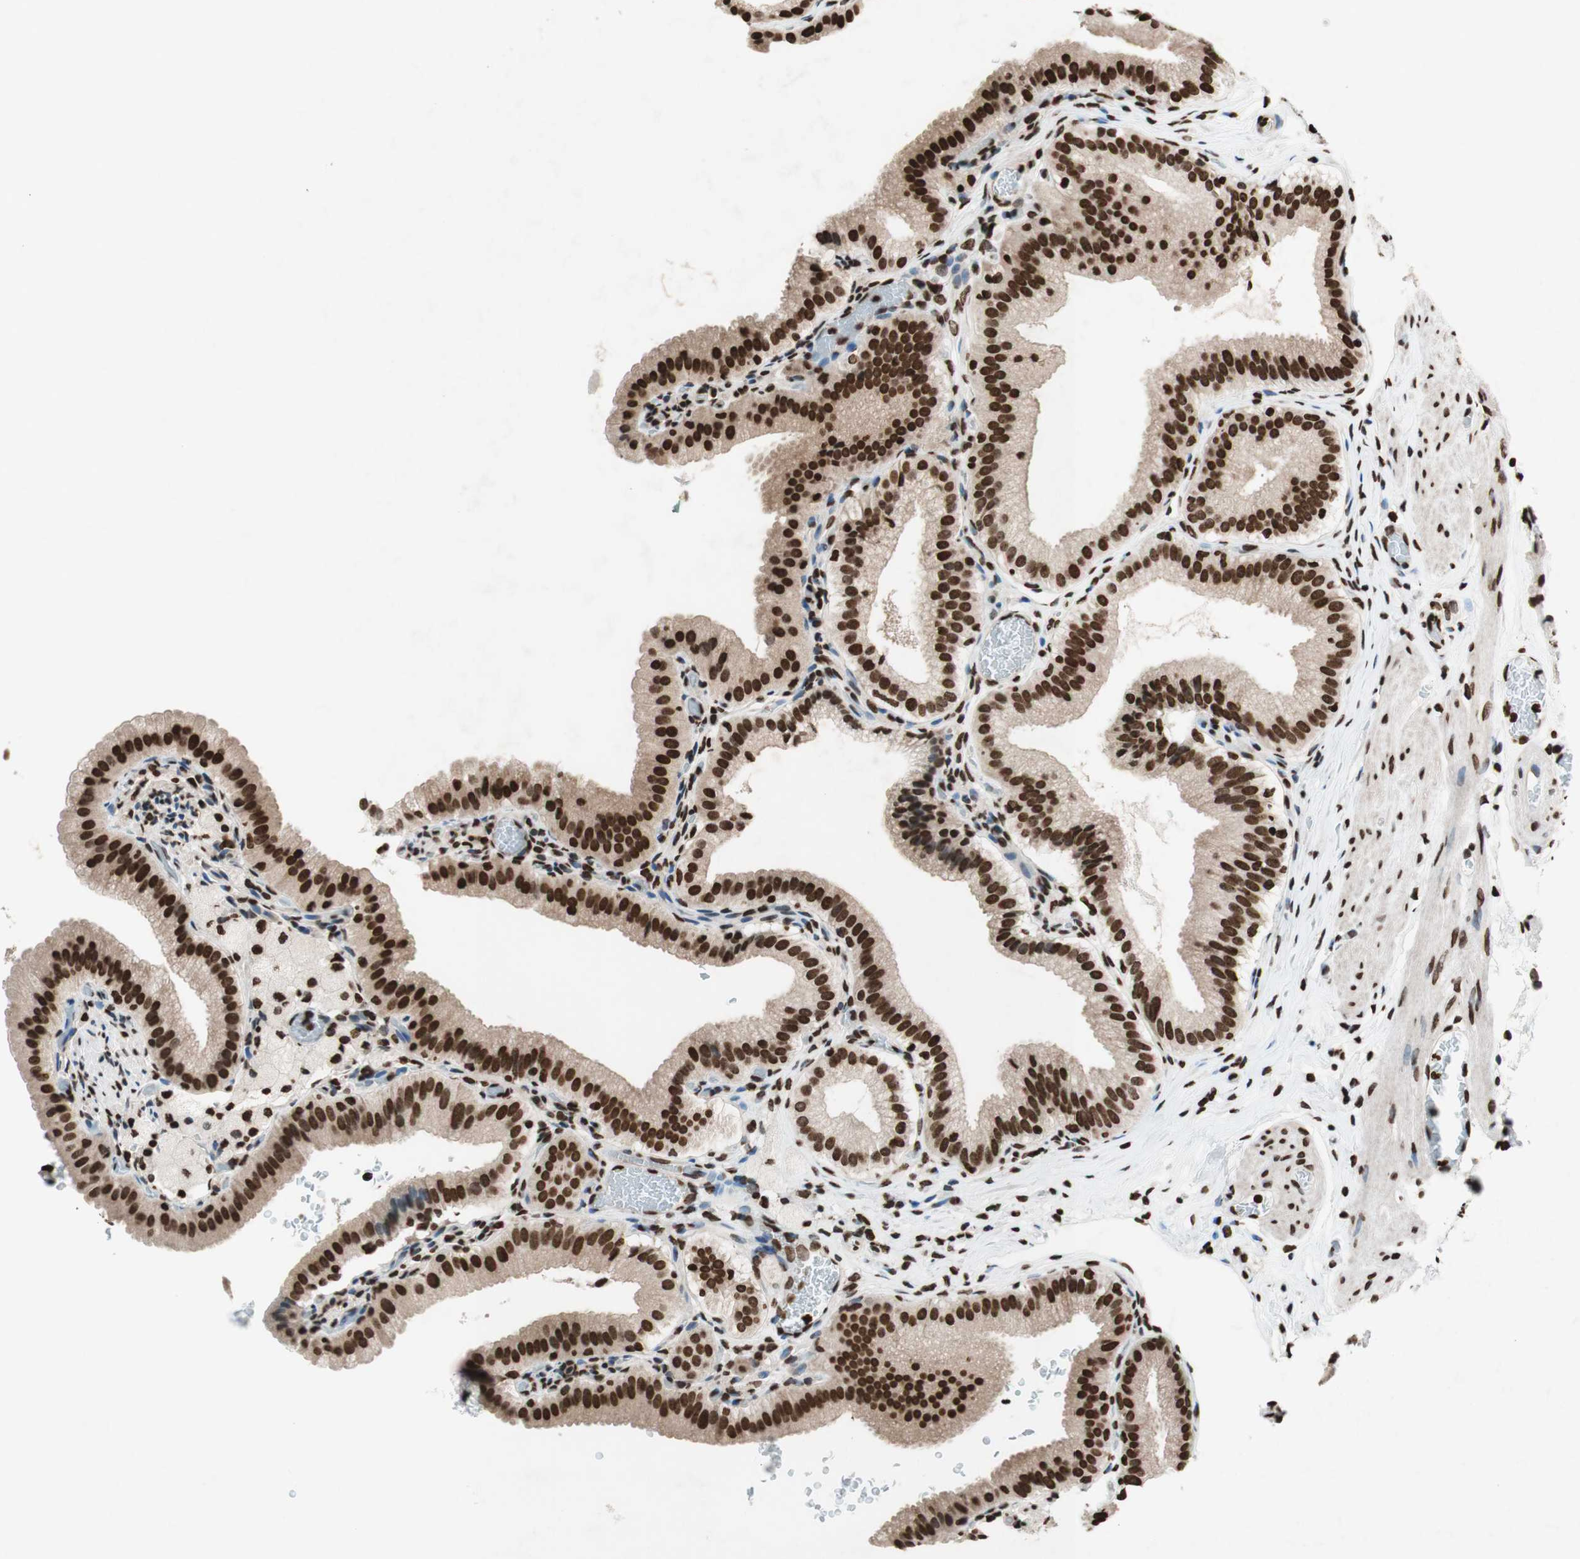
{"staining": {"intensity": "strong", "quantity": ">75%", "location": "nuclear"}, "tissue": "gallbladder", "cell_type": "Glandular cells", "image_type": "normal", "snomed": [{"axis": "morphology", "description": "Normal tissue, NOS"}, {"axis": "topography", "description": "Gallbladder"}], "caption": "Brown immunohistochemical staining in unremarkable gallbladder displays strong nuclear positivity in approximately >75% of glandular cells.", "gene": "NCOA3", "patient": {"sex": "male", "age": 54}}